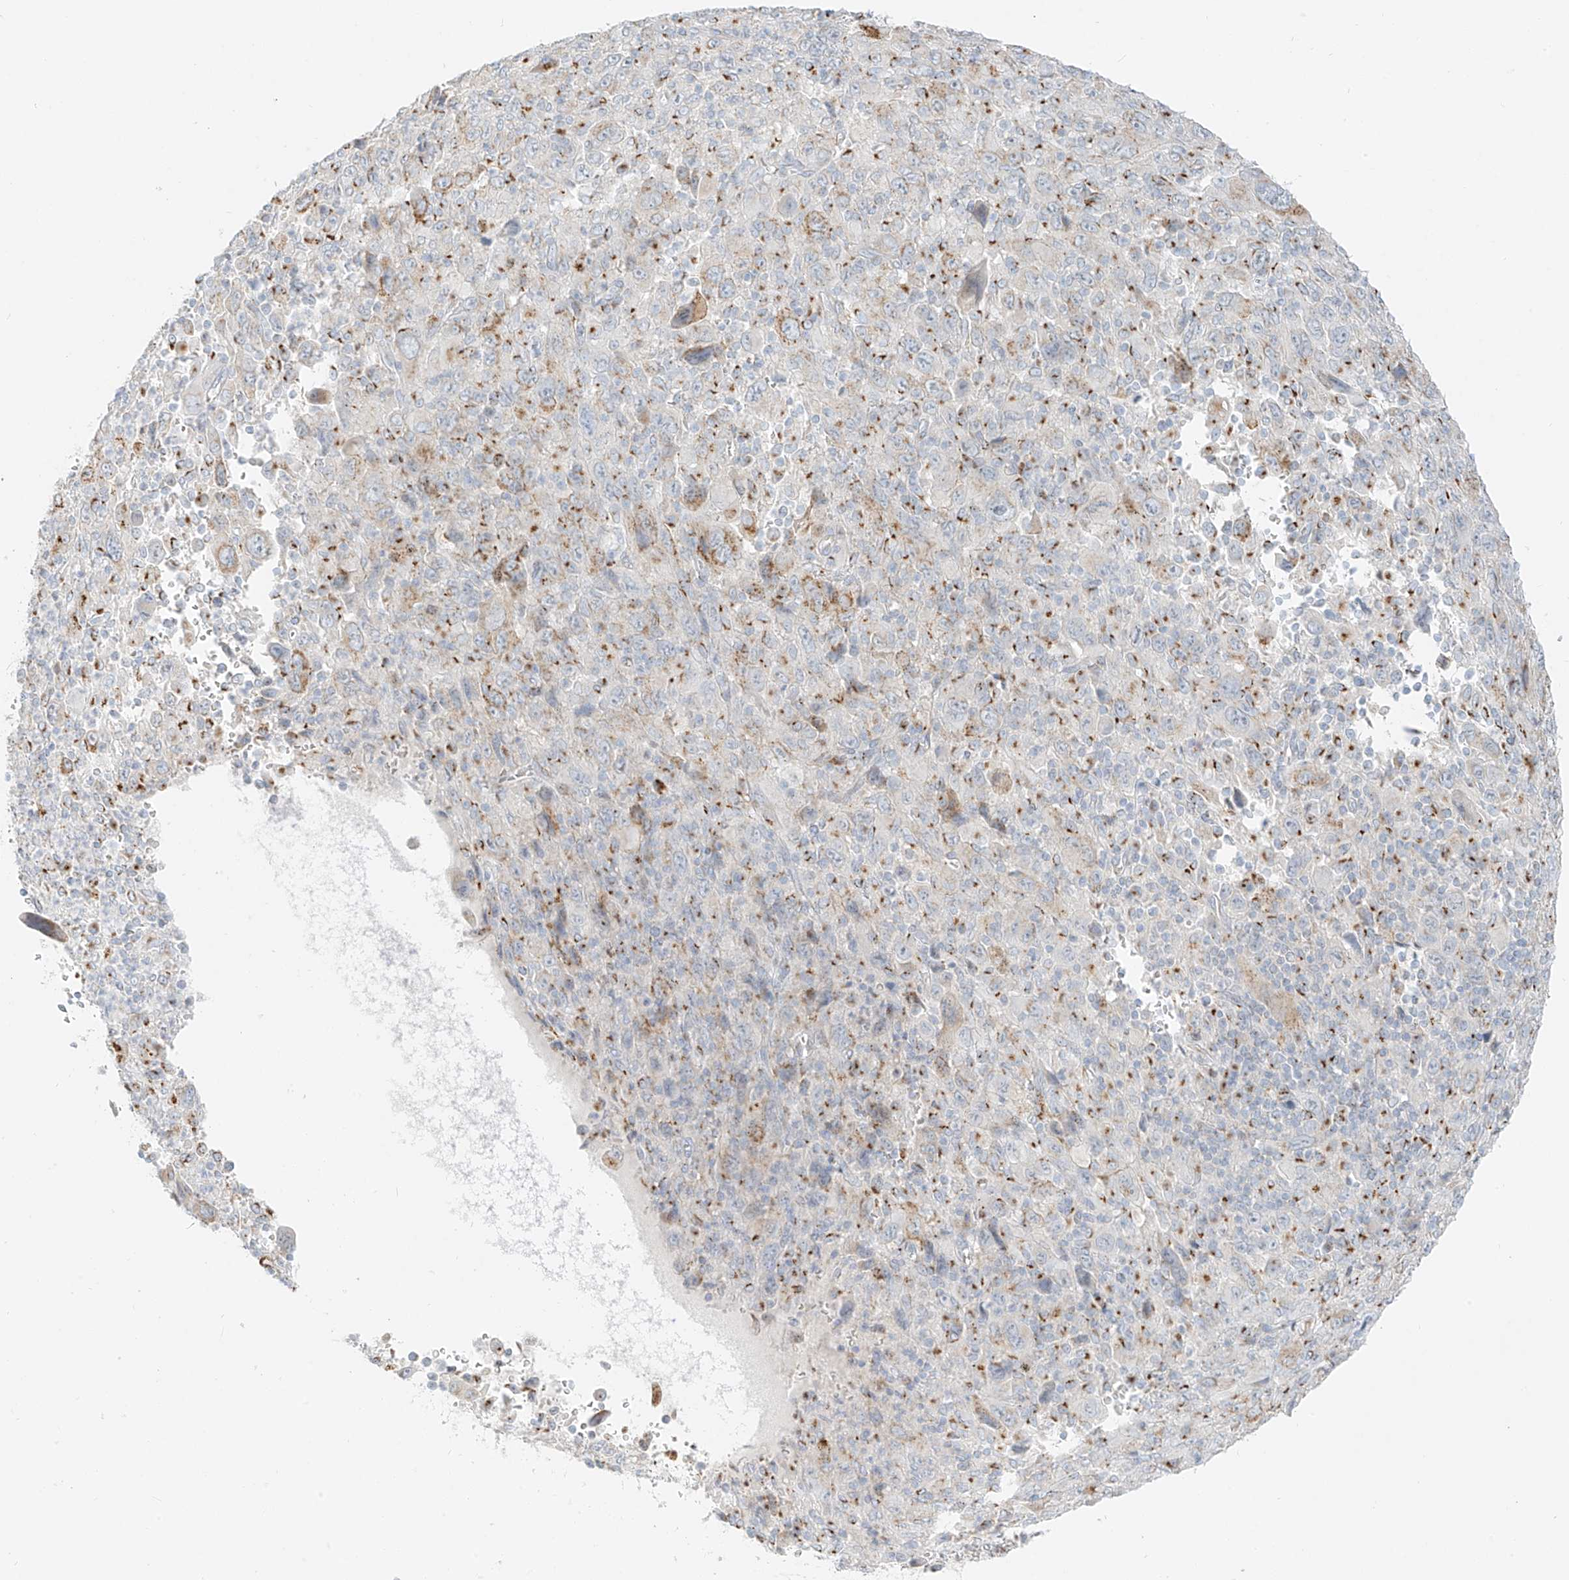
{"staining": {"intensity": "moderate", "quantity": "<25%", "location": "cytoplasmic/membranous"}, "tissue": "melanoma", "cell_type": "Tumor cells", "image_type": "cancer", "snomed": [{"axis": "morphology", "description": "Malignant melanoma, Metastatic site"}, {"axis": "topography", "description": "Skin"}], "caption": "A high-resolution micrograph shows immunohistochemistry staining of melanoma, which demonstrates moderate cytoplasmic/membranous positivity in about <25% of tumor cells.", "gene": "TMEM87B", "patient": {"sex": "female", "age": 56}}